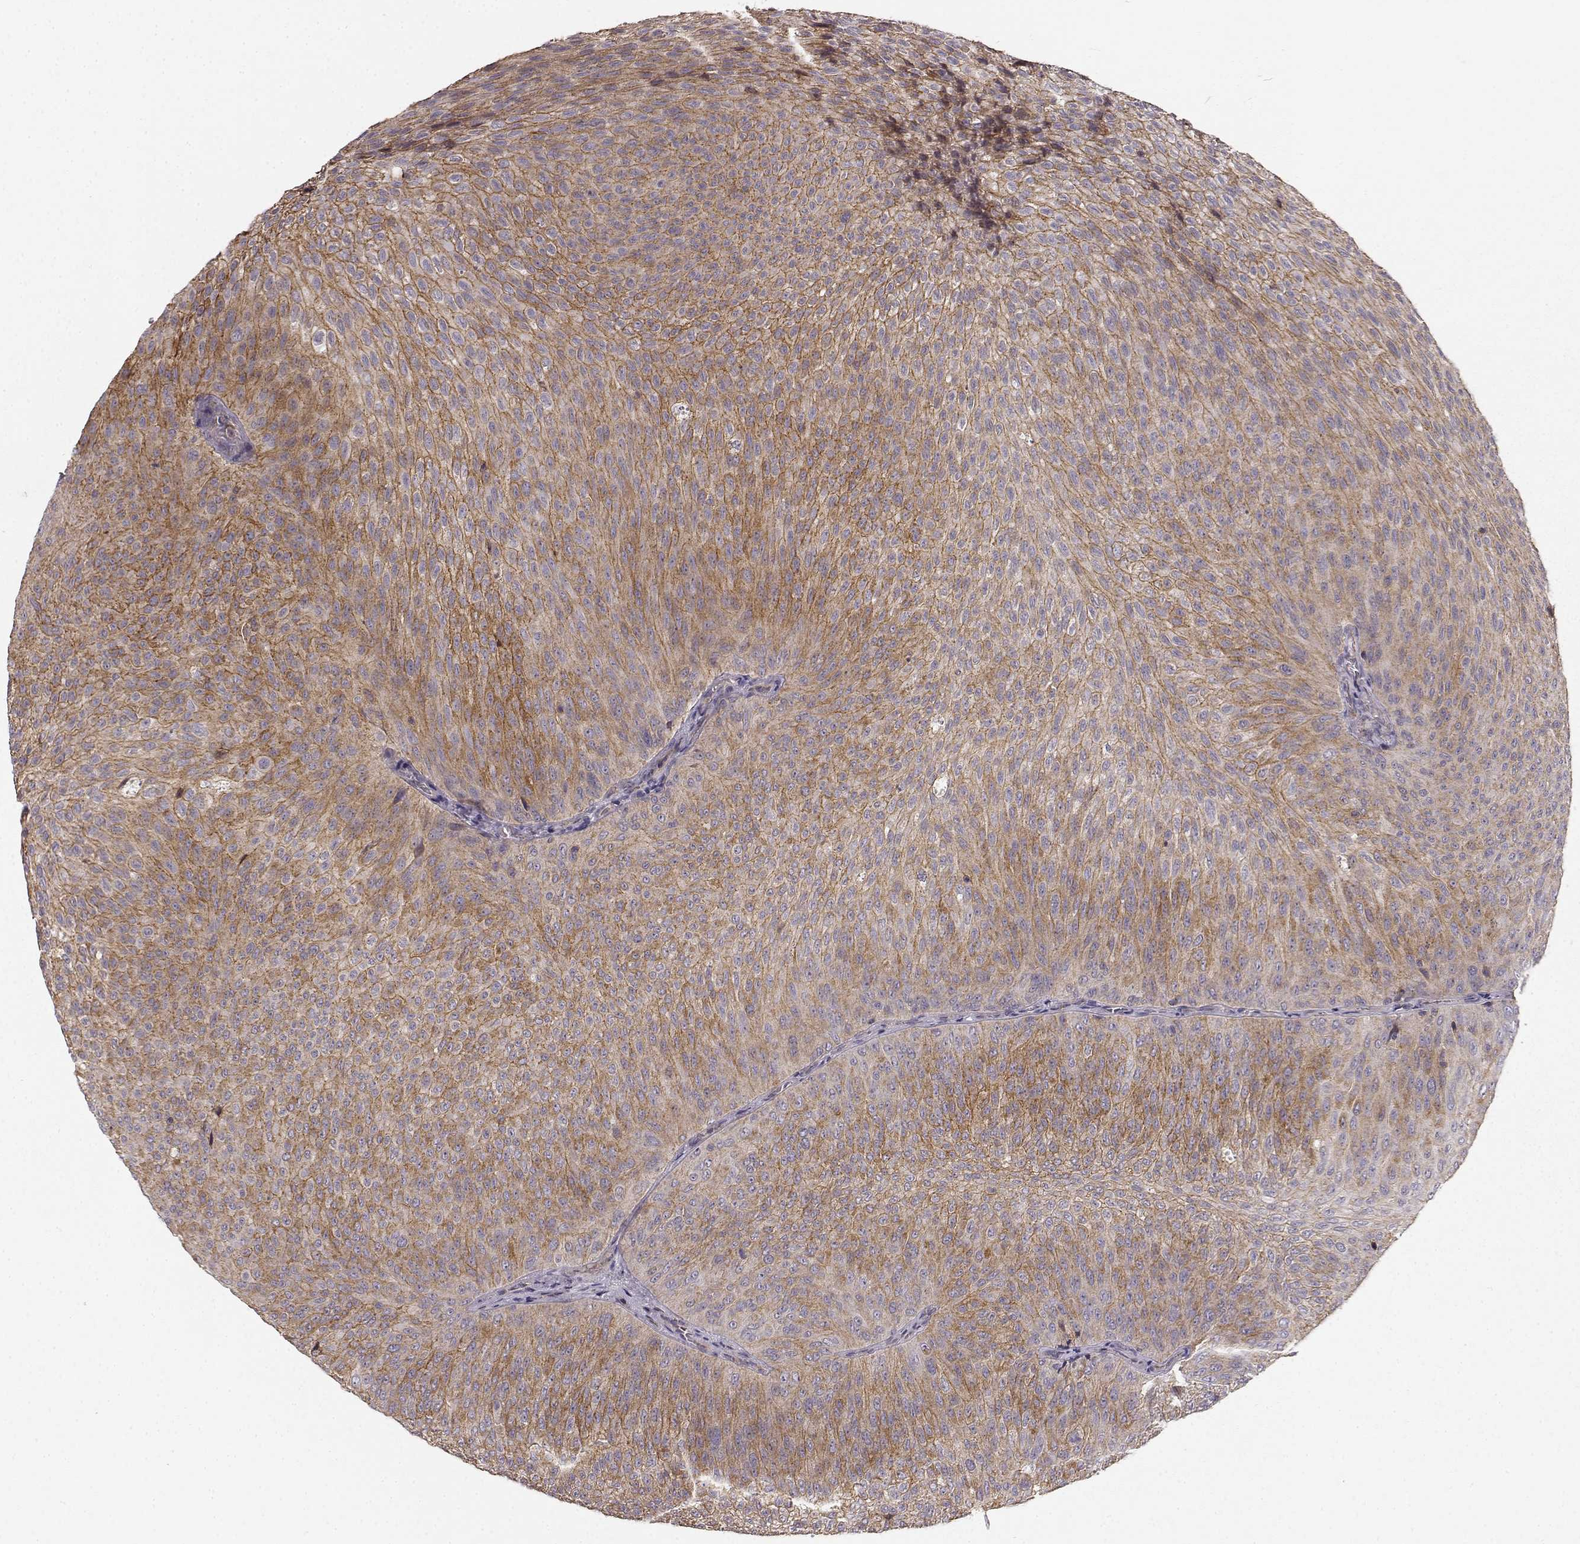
{"staining": {"intensity": "moderate", "quantity": ">75%", "location": "cytoplasmic/membranous"}, "tissue": "urothelial cancer", "cell_type": "Tumor cells", "image_type": "cancer", "snomed": [{"axis": "morphology", "description": "Urothelial carcinoma, Low grade"}, {"axis": "topography", "description": "Urinary bladder"}], "caption": "Immunohistochemistry (IHC) histopathology image of neoplastic tissue: human low-grade urothelial carcinoma stained using IHC reveals medium levels of moderate protein expression localized specifically in the cytoplasmic/membranous of tumor cells, appearing as a cytoplasmic/membranous brown color.", "gene": "ERBB3", "patient": {"sex": "male", "age": 78}}